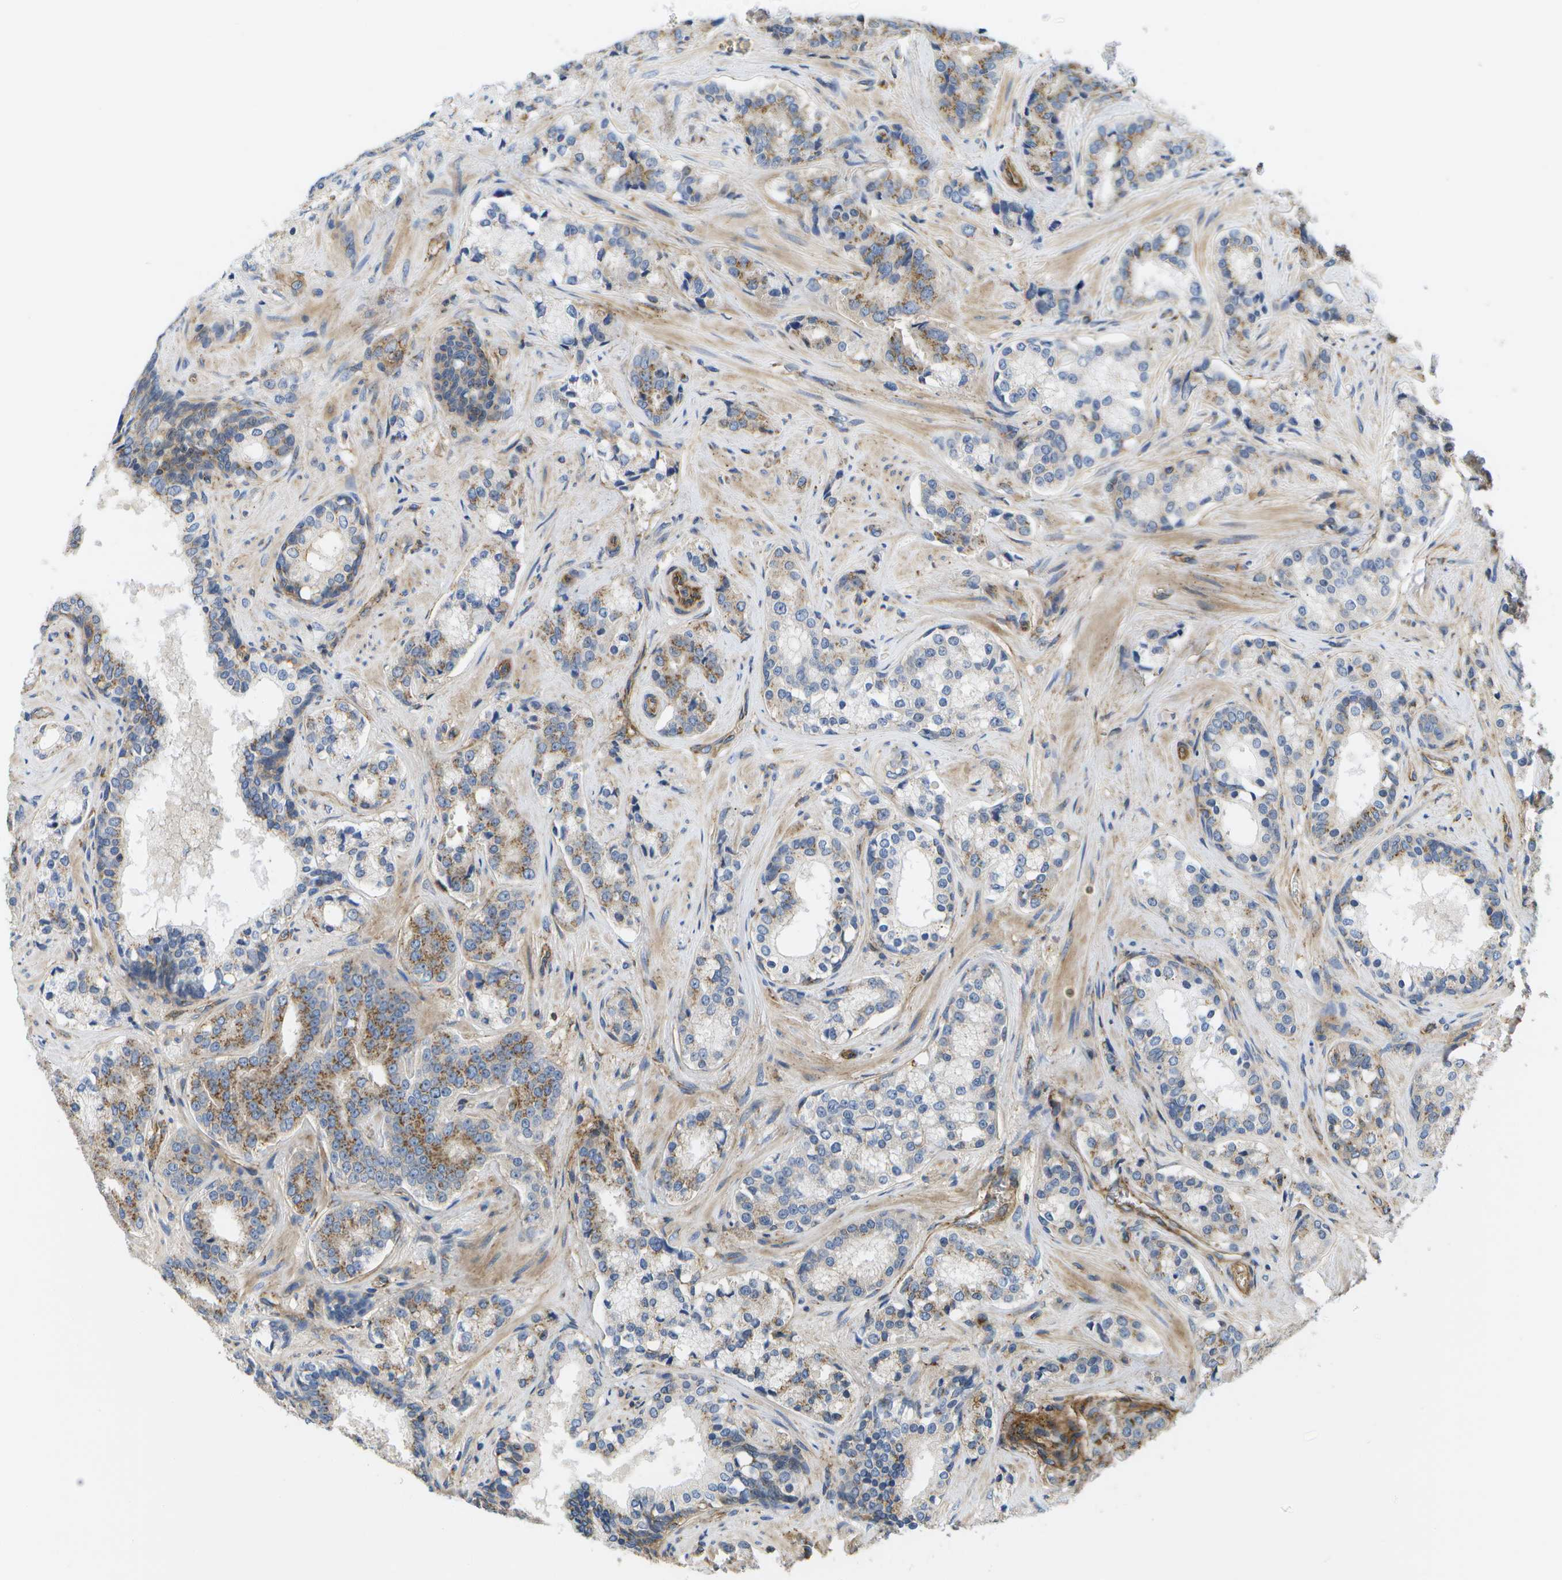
{"staining": {"intensity": "moderate", "quantity": ">75%", "location": "cytoplasmic/membranous"}, "tissue": "prostate cancer", "cell_type": "Tumor cells", "image_type": "cancer", "snomed": [{"axis": "morphology", "description": "Adenocarcinoma, High grade"}, {"axis": "topography", "description": "Prostate"}], "caption": "Immunohistochemical staining of adenocarcinoma (high-grade) (prostate) exhibits moderate cytoplasmic/membranous protein positivity in approximately >75% of tumor cells.", "gene": "BST2", "patient": {"sex": "male", "age": 60}}